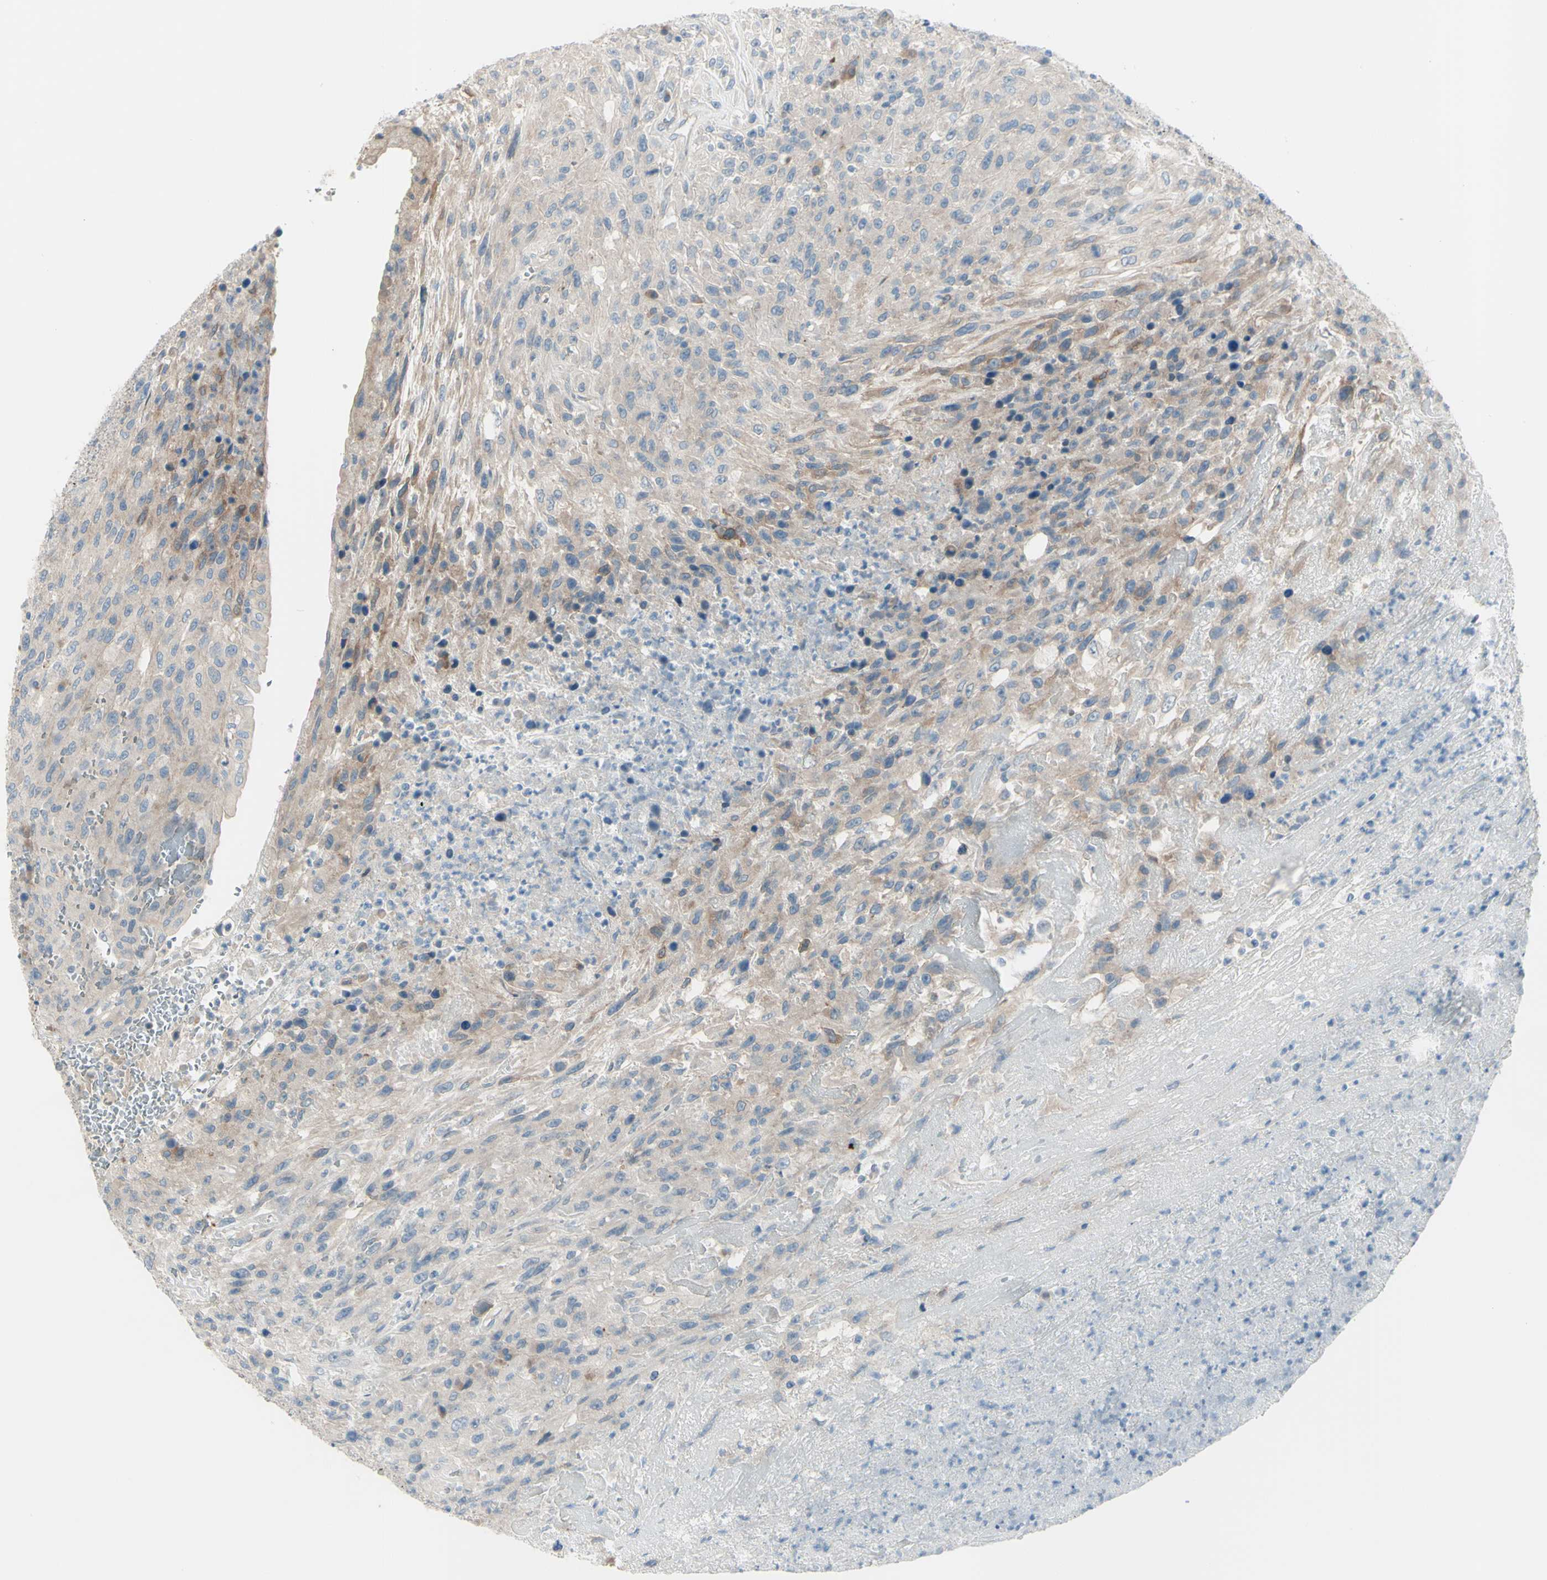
{"staining": {"intensity": "moderate", "quantity": "25%-75%", "location": "cytoplasmic/membranous"}, "tissue": "urothelial cancer", "cell_type": "Tumor cells", "image_type": "cancer", "snomed": [{"axis": "morphology", "description": "Urothelial carcinoma, High grade"}, {"axis": "topography", "description": "Urinary bladder"}], "caption": "Immunohistochemistry (DAB) staining of human urothelial cancer demonstrates moderate cytoplasmic/membranous protein expression in approximately 25%-75% of tumor cells.", "gene": "LRRK1", "patient": {"sex": "male", "age": 66}}